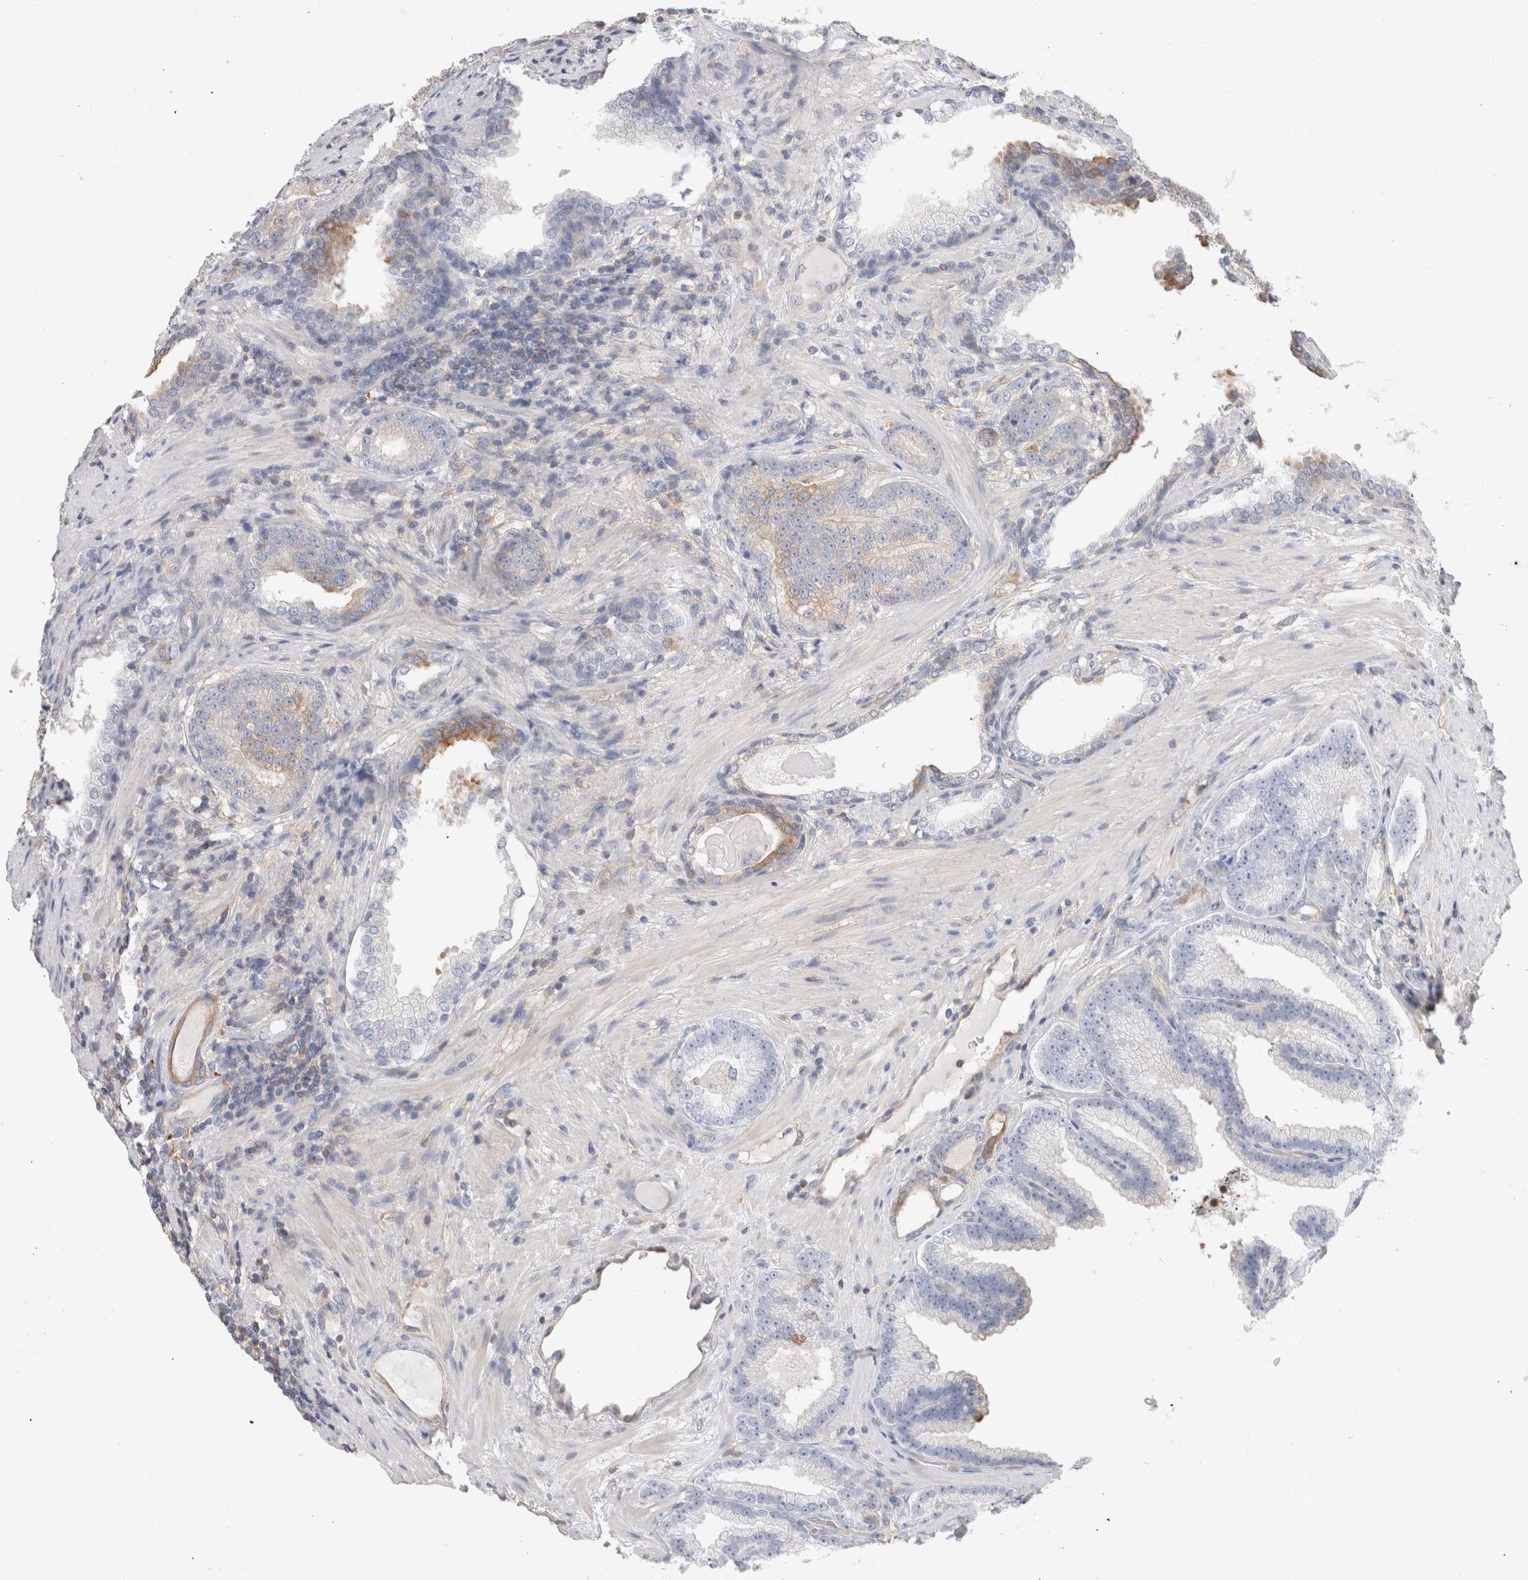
{"staining": {"intensity": "moderate", "quantity": "<25%", "location": "cytoplasmic/membranous"}, "tissue": "prostate cancer", "cell_type": "Tumor cells", "image_type": "cancer", "snomed": [{"axis": "morphology", "description": "Adenocarcinoma, High grade"}, {"axis": "topography", "description": "Prostate"}], "caption": "Prostate cancer stained for a protein shows moderate cytoplasmic/membranous positivity in tumor cells.", "gene": "CAPN2", "patient": {"sex": "male", "age": 61}}